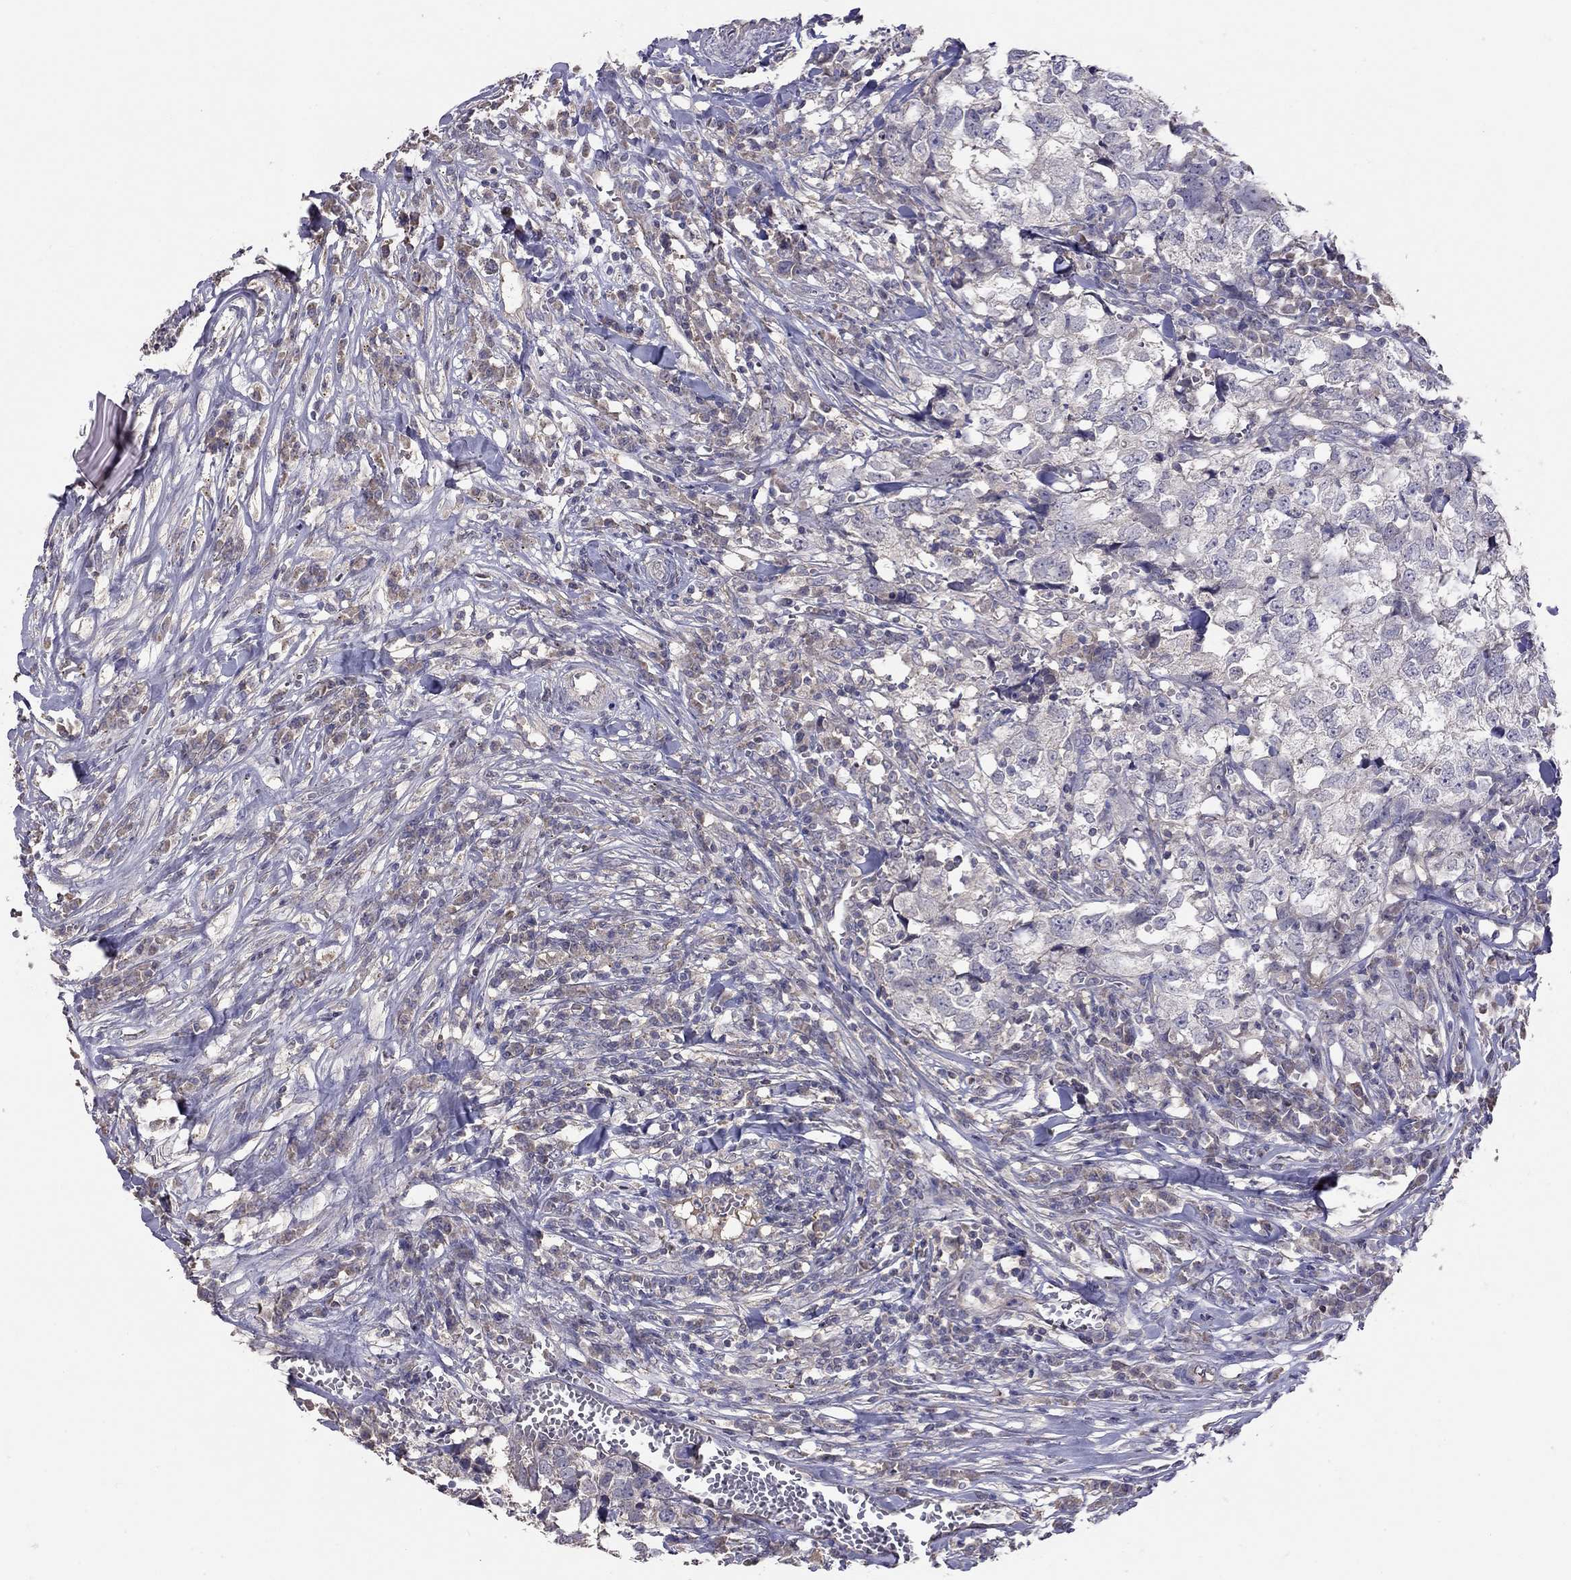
{"staining": {"intensity": "negative", "quantity": "none", "location": "none"}, "tissue": "breast cancer", "cell_type": "Tumor cells", "image_type": "cancer", "snomed": [{"axis": "morphology", "description": "Duct carcinoma"}, {"axis": "topography", "description": "Breast"}], "caption": "Breast cancer was stained to show a protein in brown. There is no significant expression in tumor cells.", "gene": "RTP5", "patient": {"sex": "female", "age": 30}}